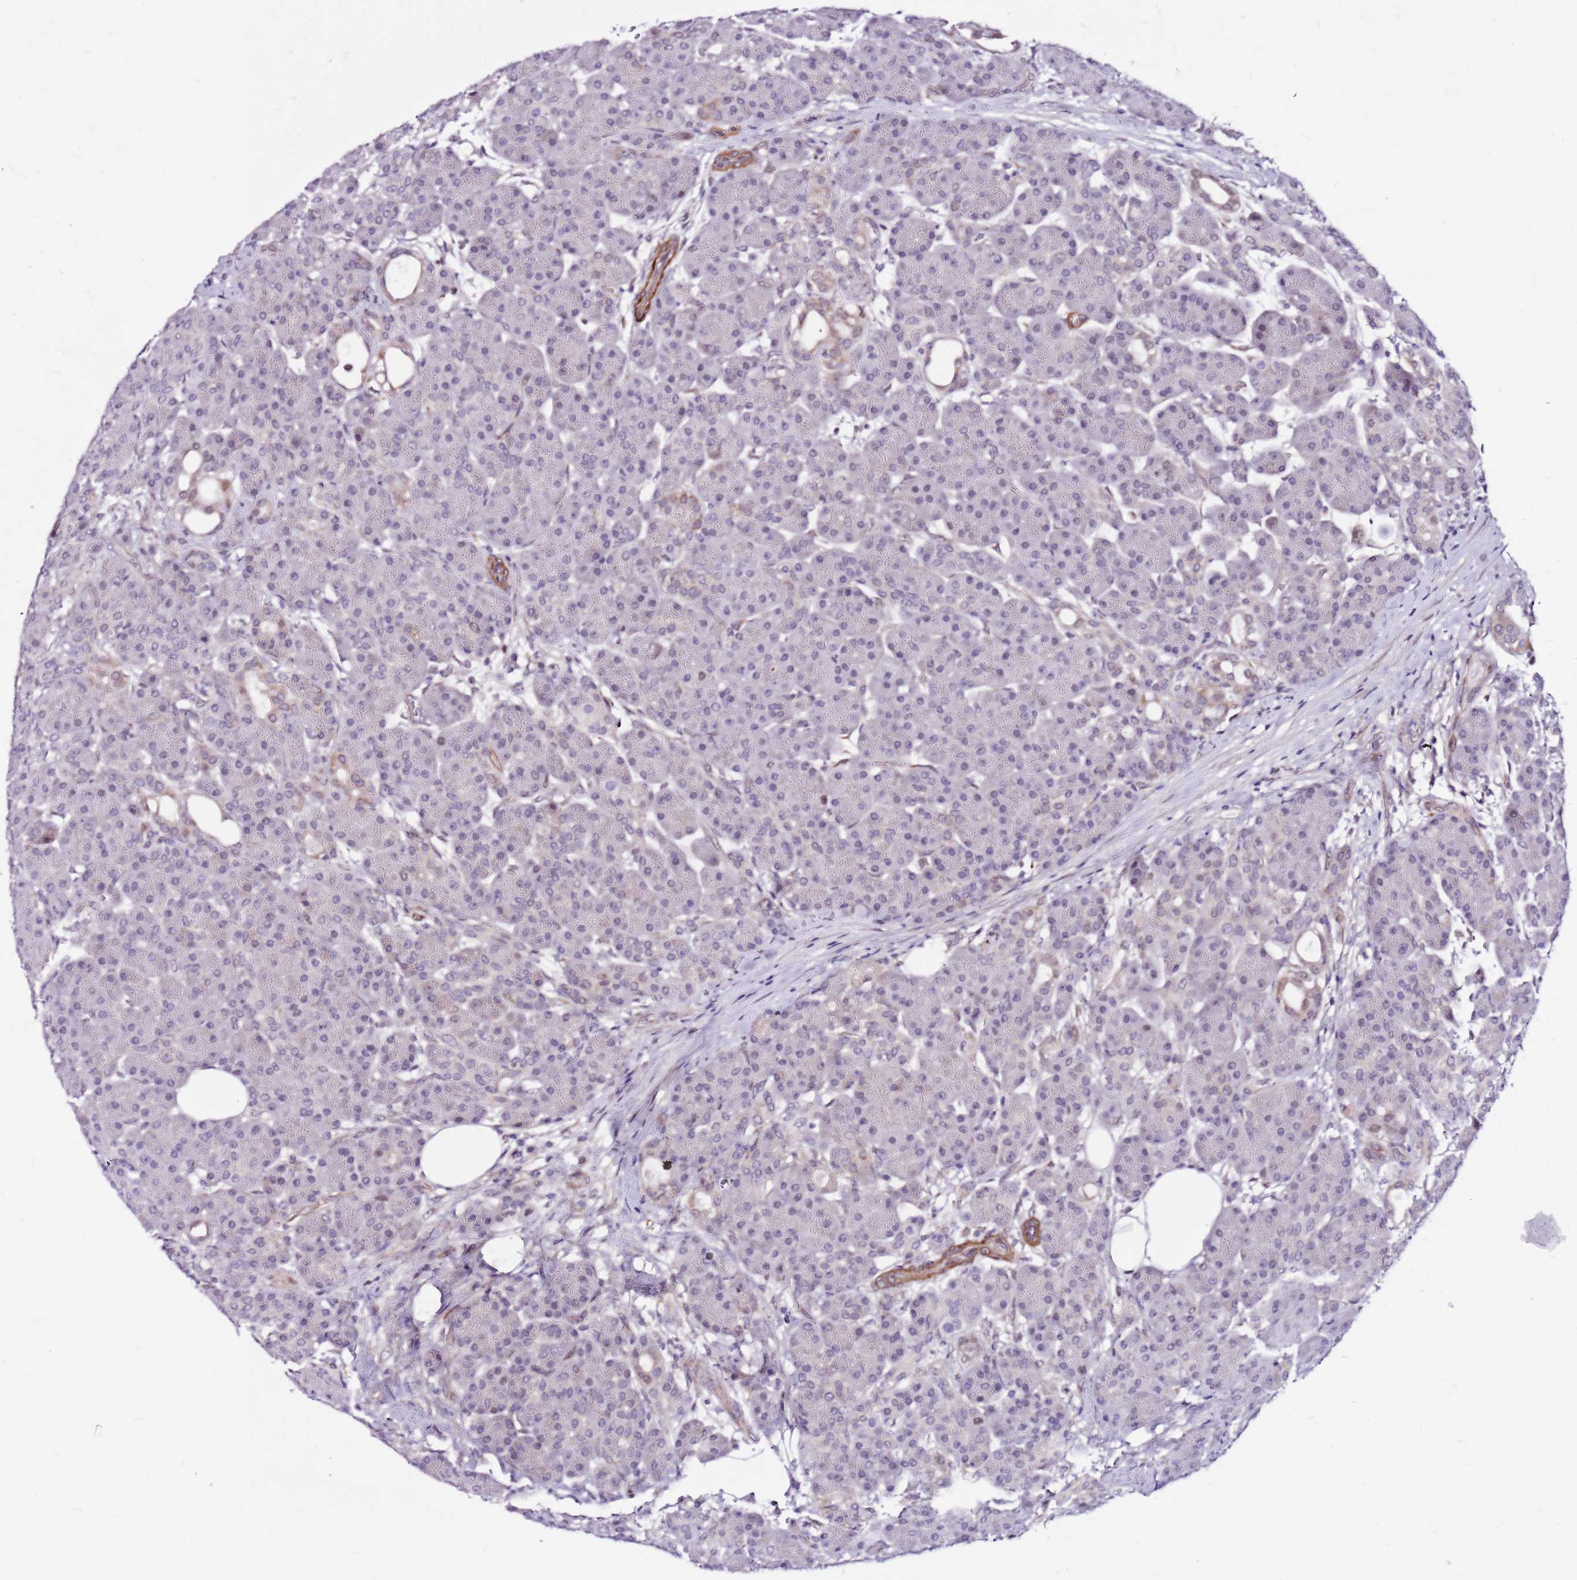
{"staining": {"intensity": "weak", "quantity": "<25%", "location": "cytoplasmic/membranous"}, "tissue": "pancreas", "cell_type": "Exocrine glandular cells", "image_type": "normal", "snomed": [{"axis": "morphology", "description": "Normal tissue, NOS"}, {"axis": "topography", "description": "Pancreas"}], "caption": "Pancreas stained for a protein using immunohistochemistry demonstrates no positivity exocrine glandular cells.", "gene": "POLE3", "patient": {"sex": "male", "age": 63}}